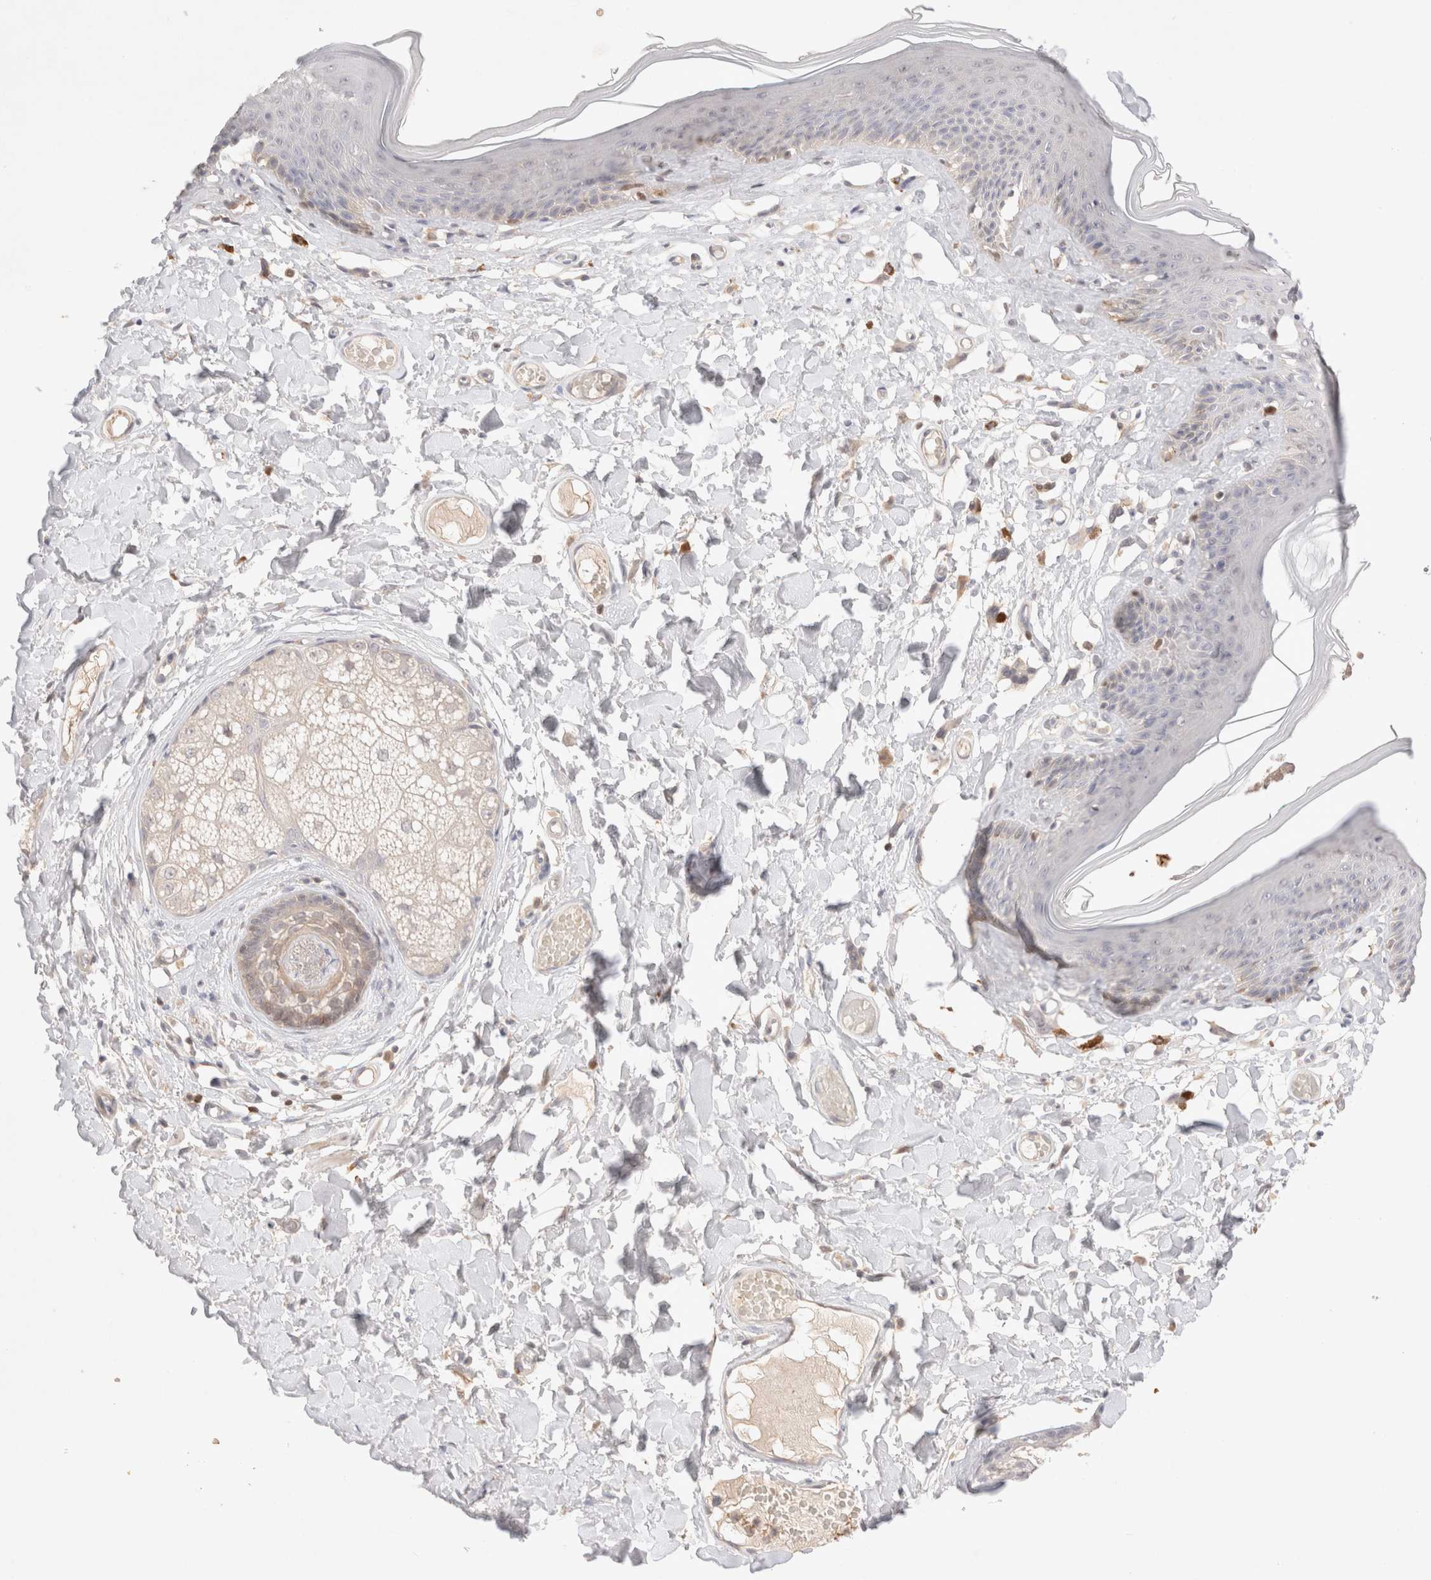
{"staining": {"intensity": "moderate", "quantity": "<25%", "location": "cytoplasmic/membranous"}, "tissue": "skin", "cell_type": "Epidermal cells", "image_type": "normal", "snomed": [{"axis": "morphology", "description": "Normal tissue, NOS"}, {"axis": "topography", "description": "Vulva"}], "caption": "Approximately <25% of epidermal cells in unremarkable skin display moderate cytoplasmic/membranous protein expression as visualized by brown immunohistochemical staining.", "gene": "STARD10", "patient": {"sex": "female", "age": 73}}